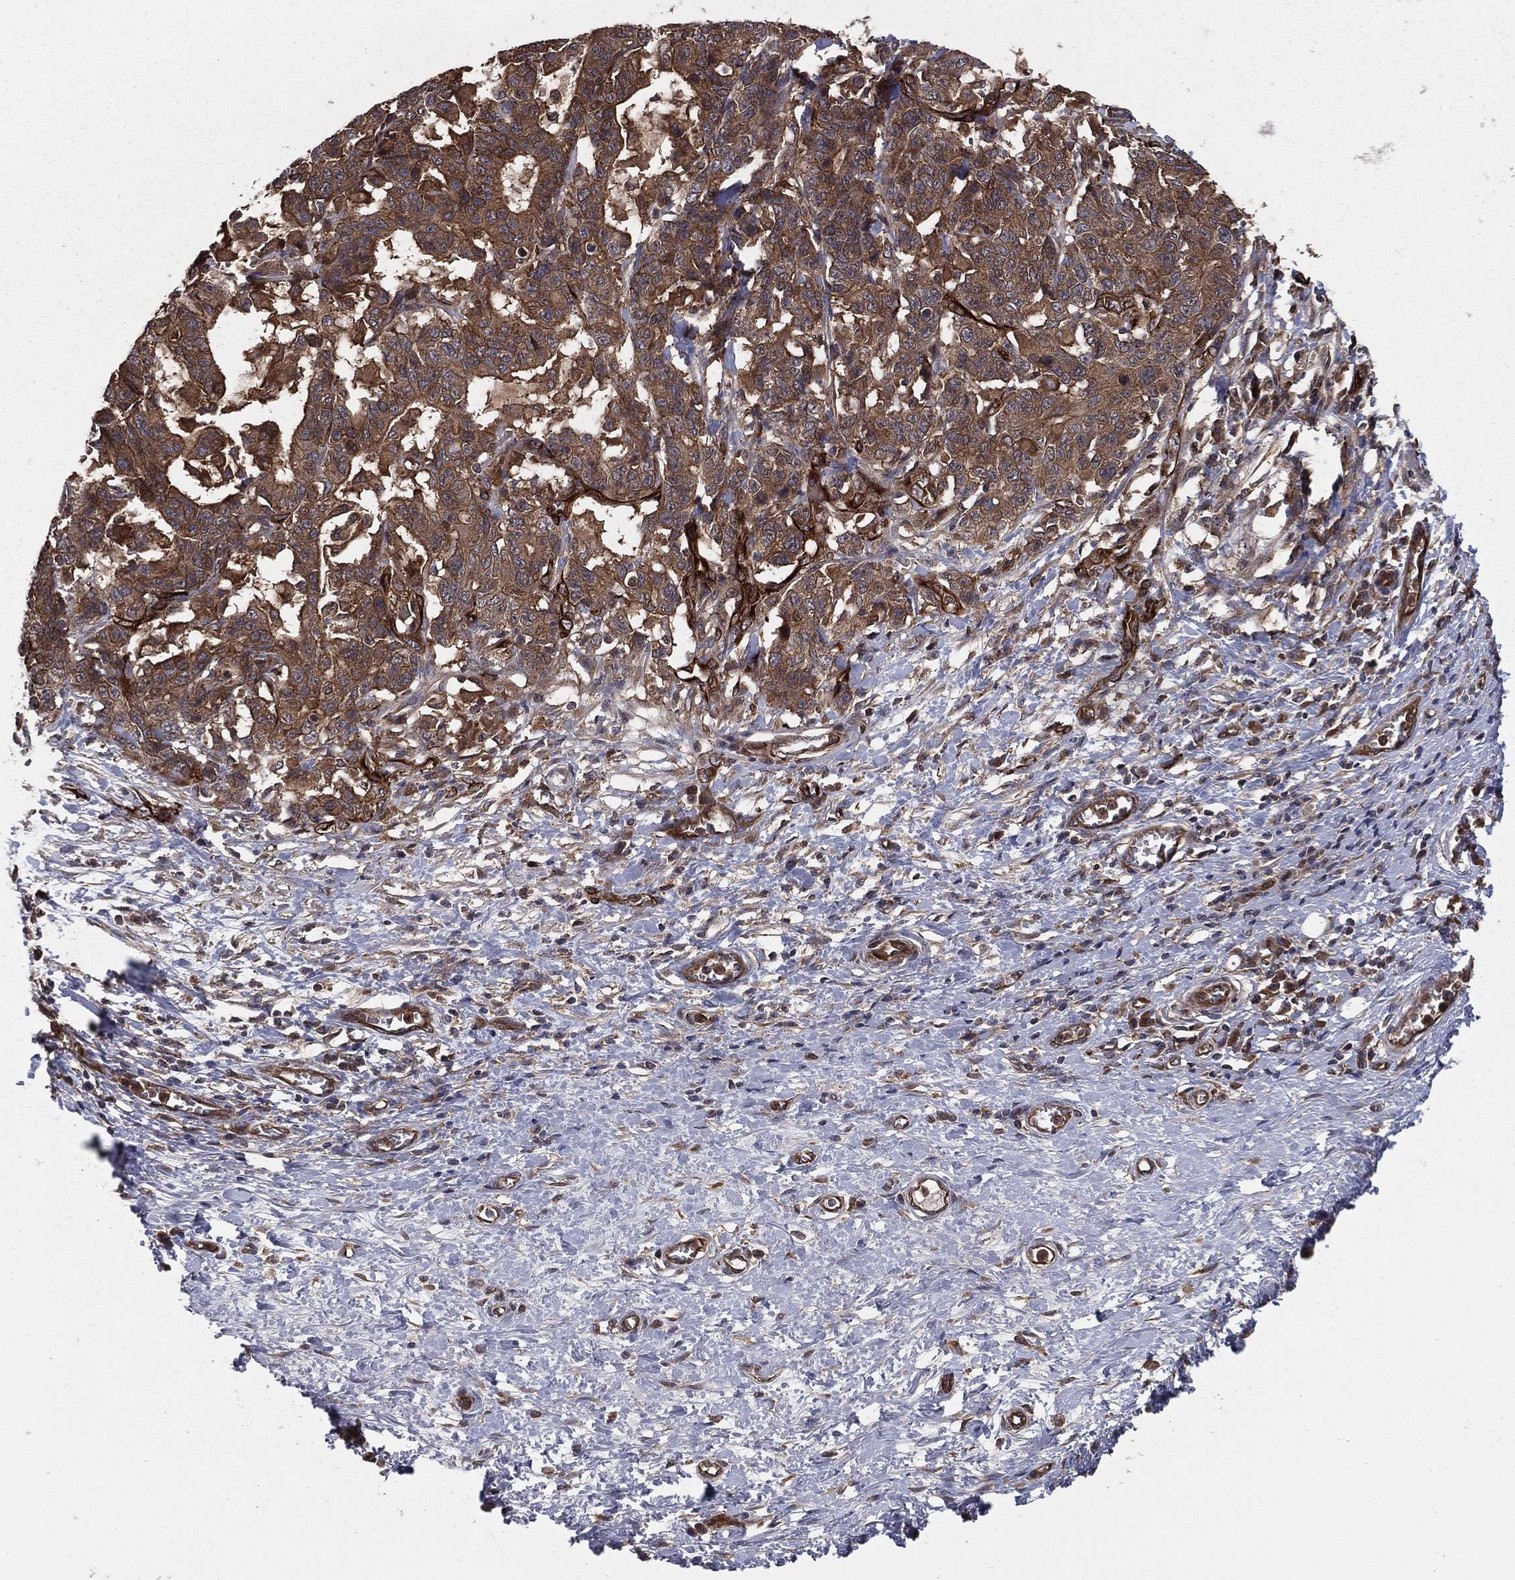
{"staining": {"intensity": "moderate", "quantity": ">75%", "location": "cytoplasmic/membranous"}, "tissue": "stomach cancer", "cell_type": "Tumor cells", "image_type": "cancer", "snomed": [{"axis": "morphology", "description": "Normal tissue, NOS"}, {"axis": "morphology", "description": "Adenocarcinoma, NOS"}, {"axis": "topography", "description": "Stomach"}], "caption": "Human adenocarcinoma (stomach) stained with a protein marker exhibits moderate staining in tumor cells.", "gene": "CERT1", "patient": {"sex": "female", "age": 64}}